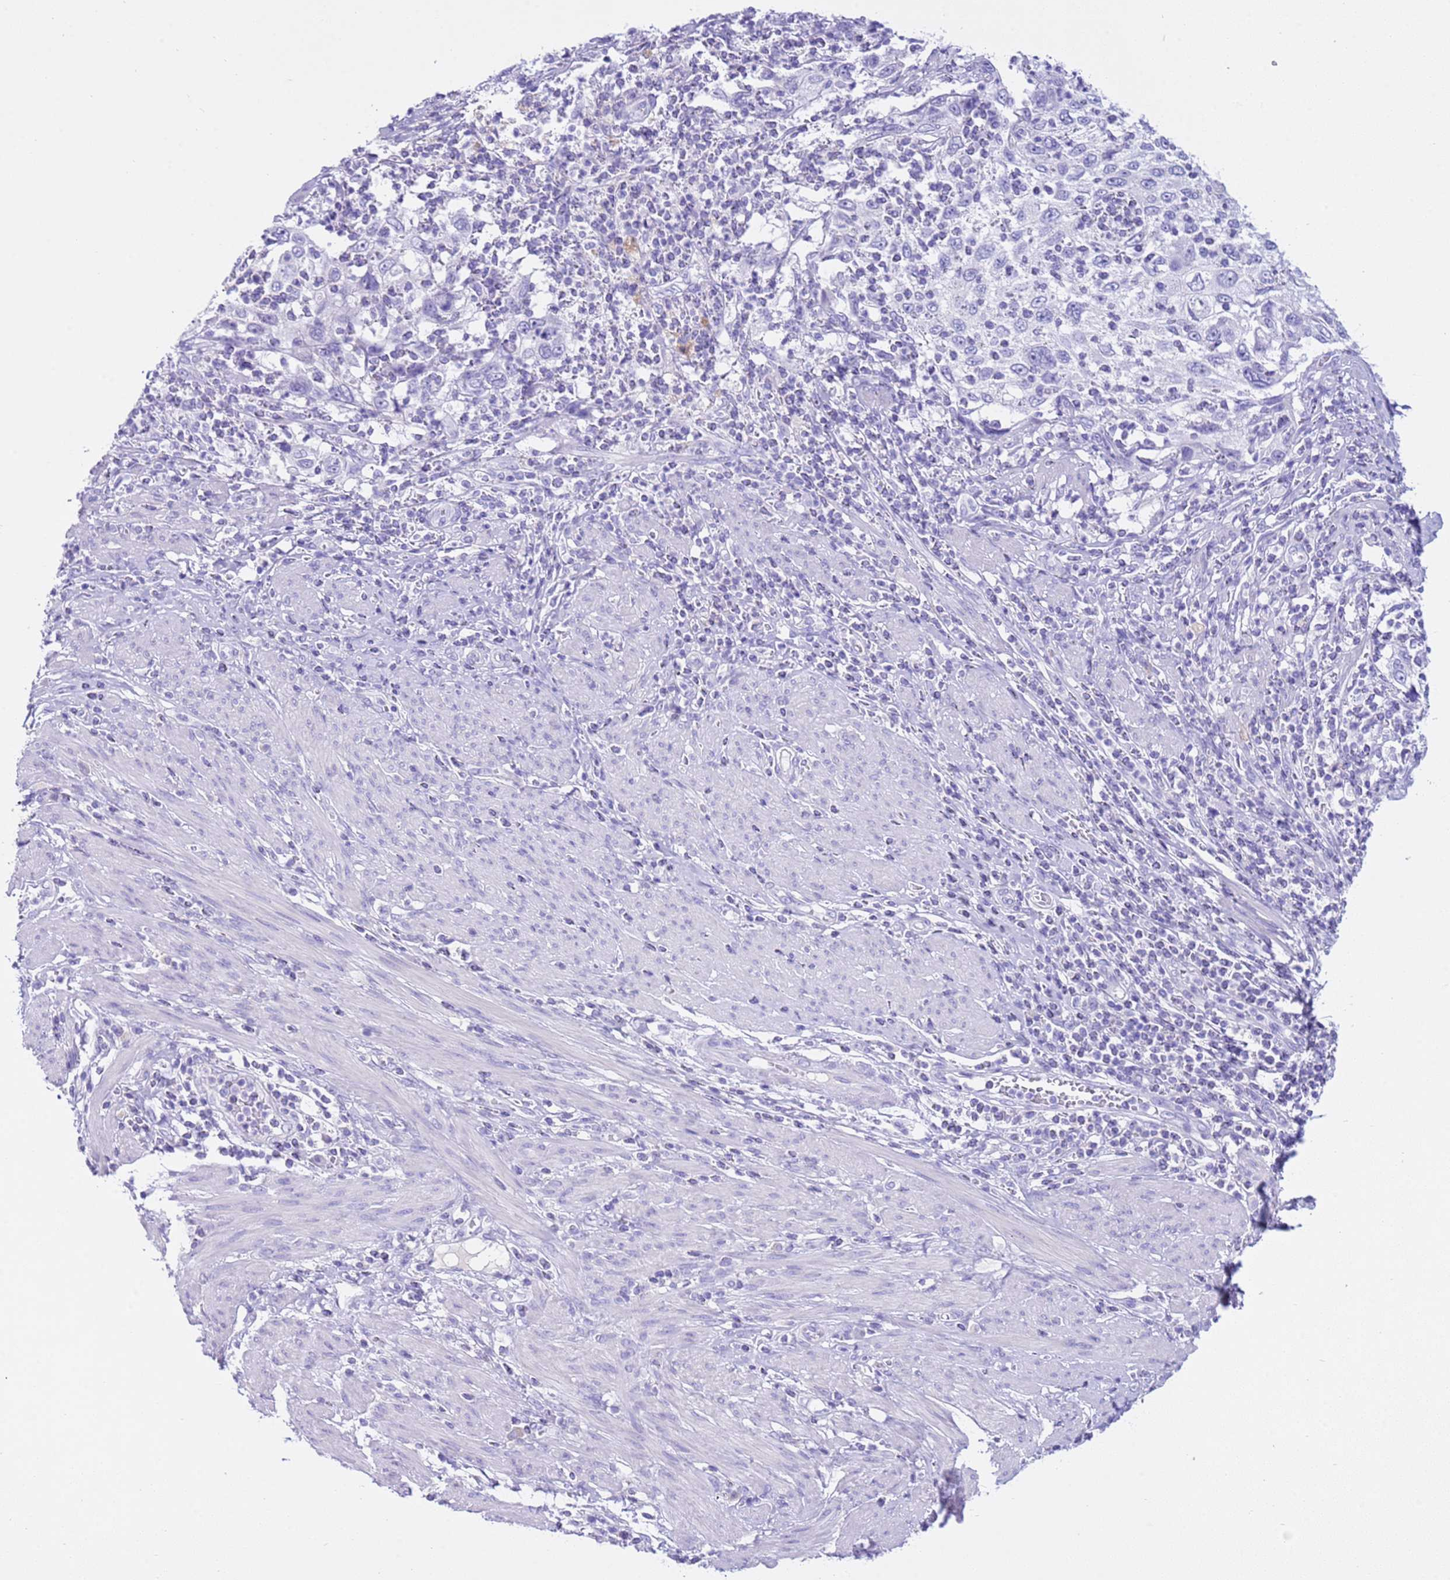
{"staining": {"intensity": "negative", "quantity": "none", "location": "none"}, "tissue": "cervical cancer", "cell_type": "Tumor cells", "image_type": "cancer", "snomed": [{"axis": "morphology", "description": "Squamous cell carcinoma, NOS"}, {"axis": "topography", "description": "Cervix"}], "caption": "This is an IHC histopathology image of cervical cancer. There is no positivity in tumor cells.", "gene": "CPB1", "patient": {"sex": "female", "age": 70}}